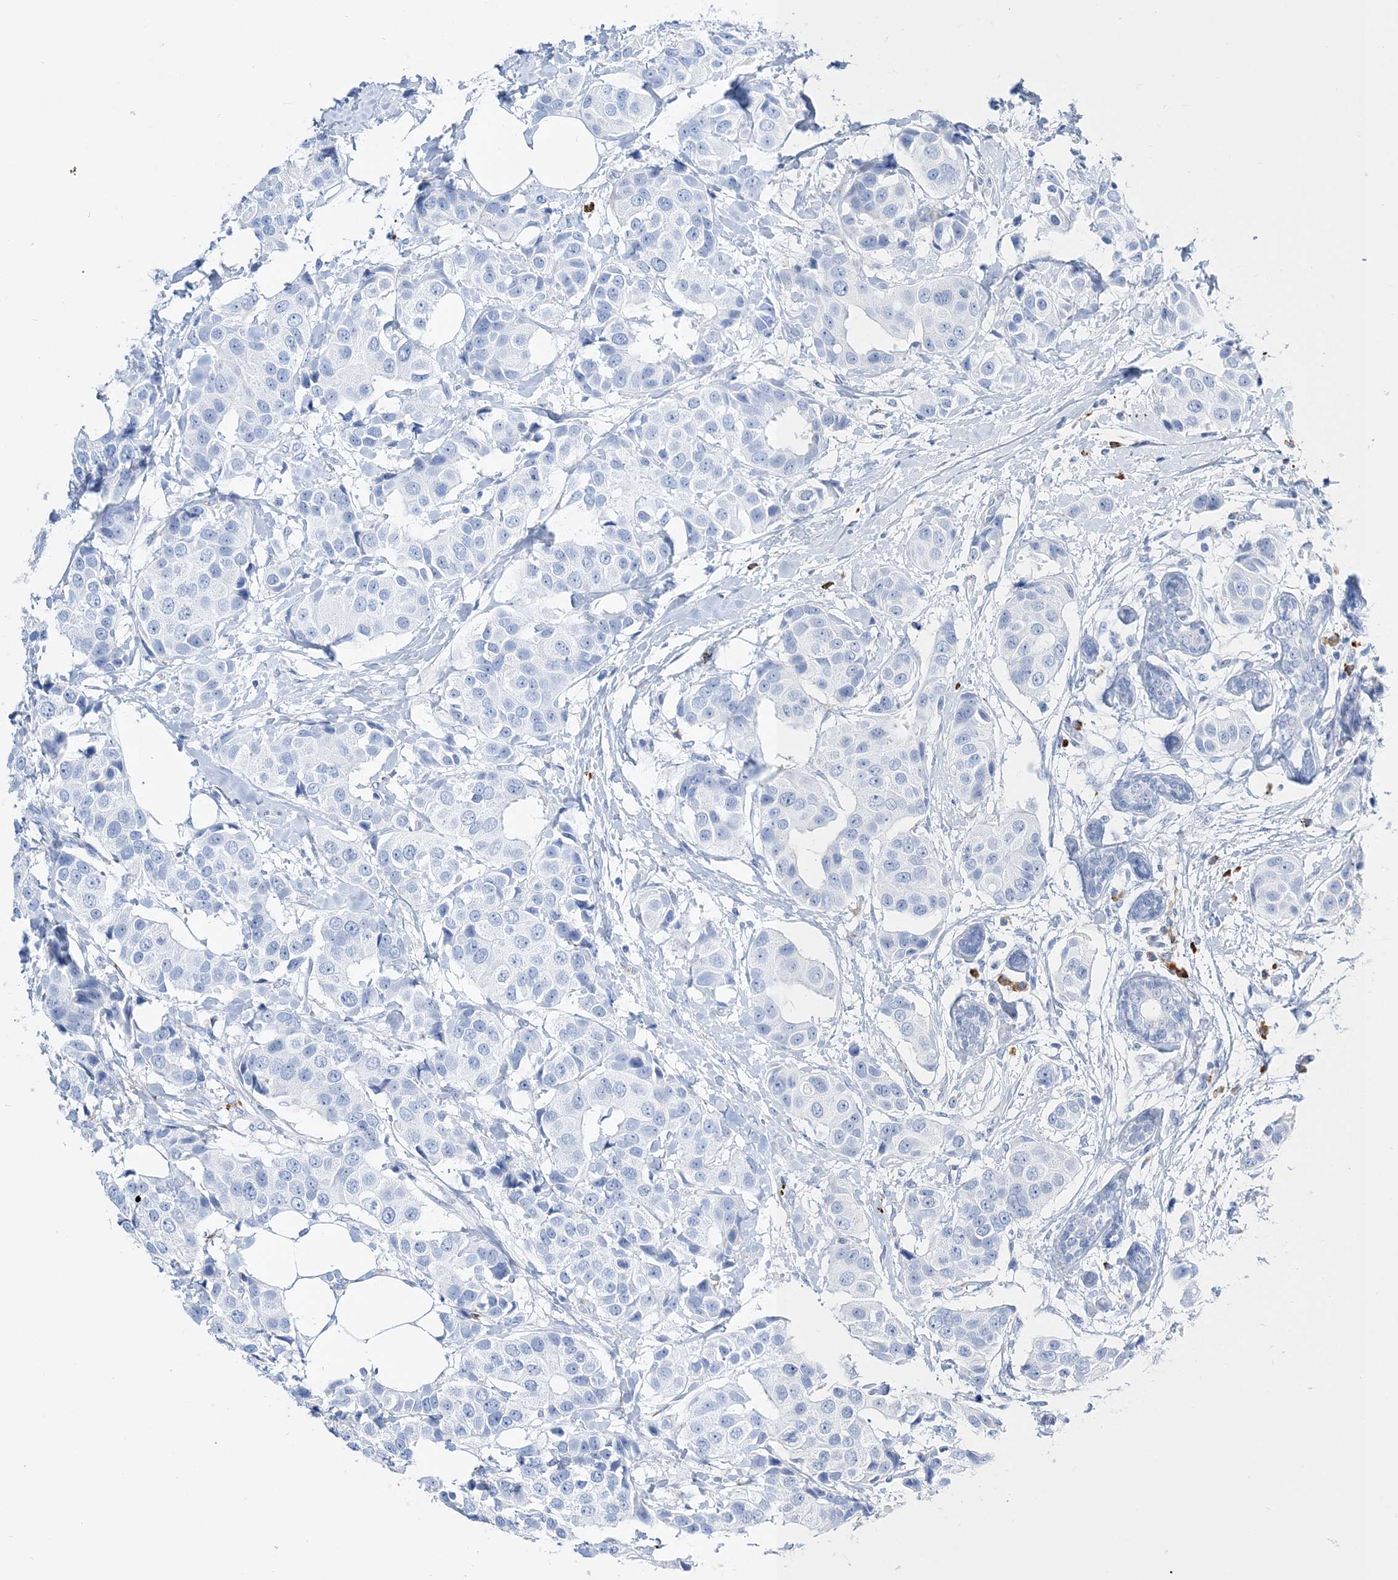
{"staining": {"intensity": "negative", "quantity": "none", "location": "none"}, "tissue": "breast cancer", "cell_type": "Tumor cells", "image_type": "cancer", "snomed": [{"axis": "morphology", "description": "Normal tissue, NOS"}, {"axis": "morphology", "description": "Duct carcinoma"}, {"axis": "topography", "description": "Breast"}], "caption": "IHC histopathology image of neoplastic tissue: human breast cancer (invasive ductal carcinoma) stained with DAB (3,3'-diaminobenzidine) displays no significant protein expression in tumor cells. (DAB (3,3'-diaminobenzidine) immunohistochemistry (IHC) with hematoxylin counter stain).", "gene": "TSPYL6", "patient": {"sex": "female", "age": 39}}